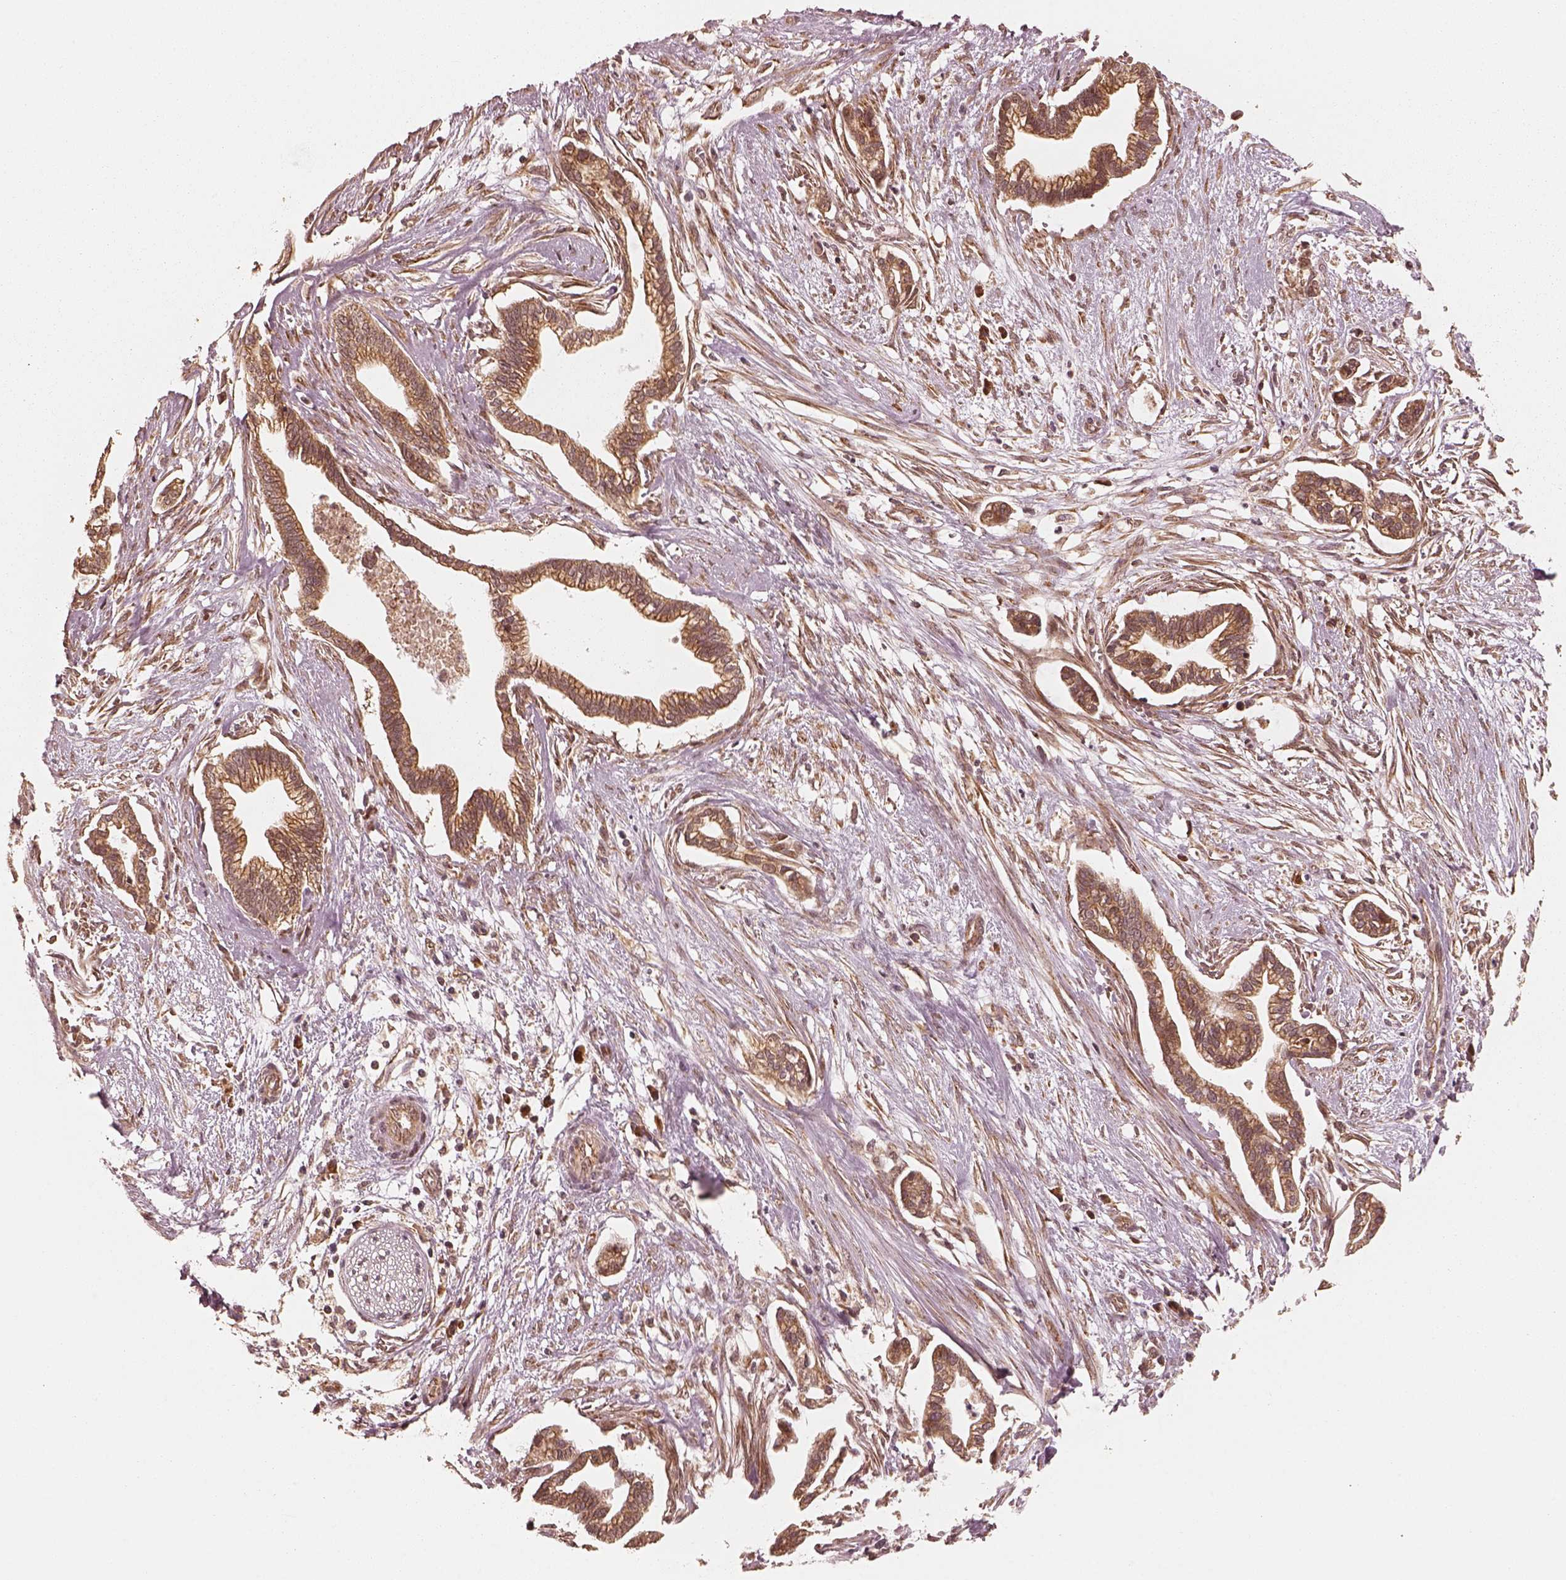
{"staining": {"intensity": "moderate", "quantity": ">75%", "location": "cytoplasmic/membranous"}, "tissue": "cervical cancer", "cell_type": "Tumor cells", "image_type": "cancer", "snomed": [{"axis": "morphology", "description": "Adenocarcinoma, NOS"}, {"axis": "topography", "description": "Cervix"}], "caption": "Tumor cells display moderate cytoplasmic/membranous staining in approximately >75% of cells in cervical adenocarcinoma. (Stains: DAB (3,3'-diaminobenzidine) in brown, nuclei in blue, Microscopy: brightfield microscopy at high magnification).", "gene": "DNAJC25", "patient": {"sex": "female", "age": 62}}